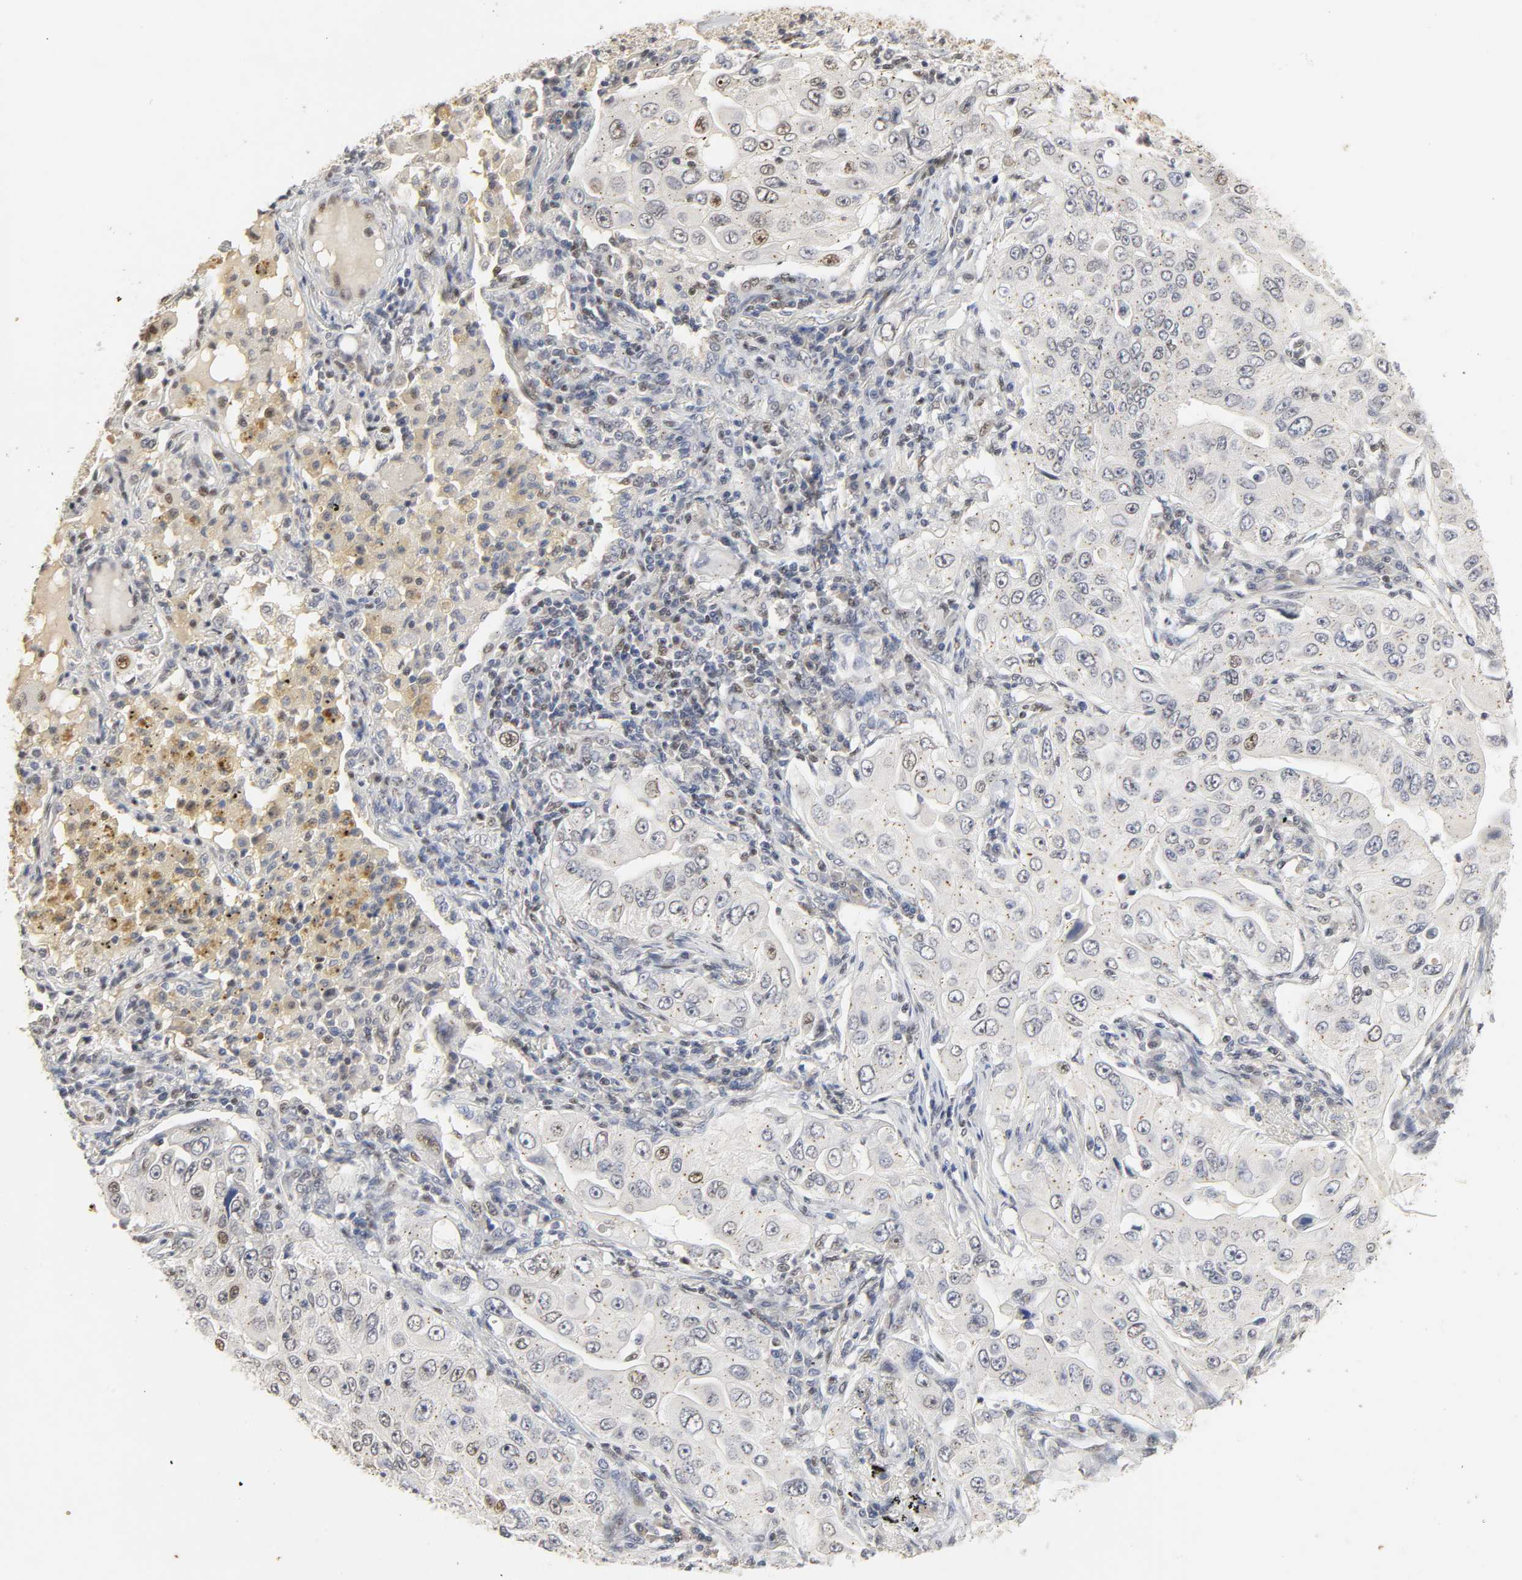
{"staining": {"intensity": "moderate", "quantity": "<25%", "location": "nuclear"}, "tissue": "lung cancer", "cell_type": "Tumor cells", "image_type": "cancer", "snomed": [{"axis": "morphology", "description": "Adenocarcinoma, NOS"}, {"axis": "topography", "description": "Lung"}], "caption": "Immunohistochemistry (IHC) photomicrograph of lung cancer stained for a protein (brown), which demonstrates low levels of moderate nuclear staining in about <25% of tumor cells.", "gene": "NCOA6", "patient": {"sex": "male", "age": 84}}